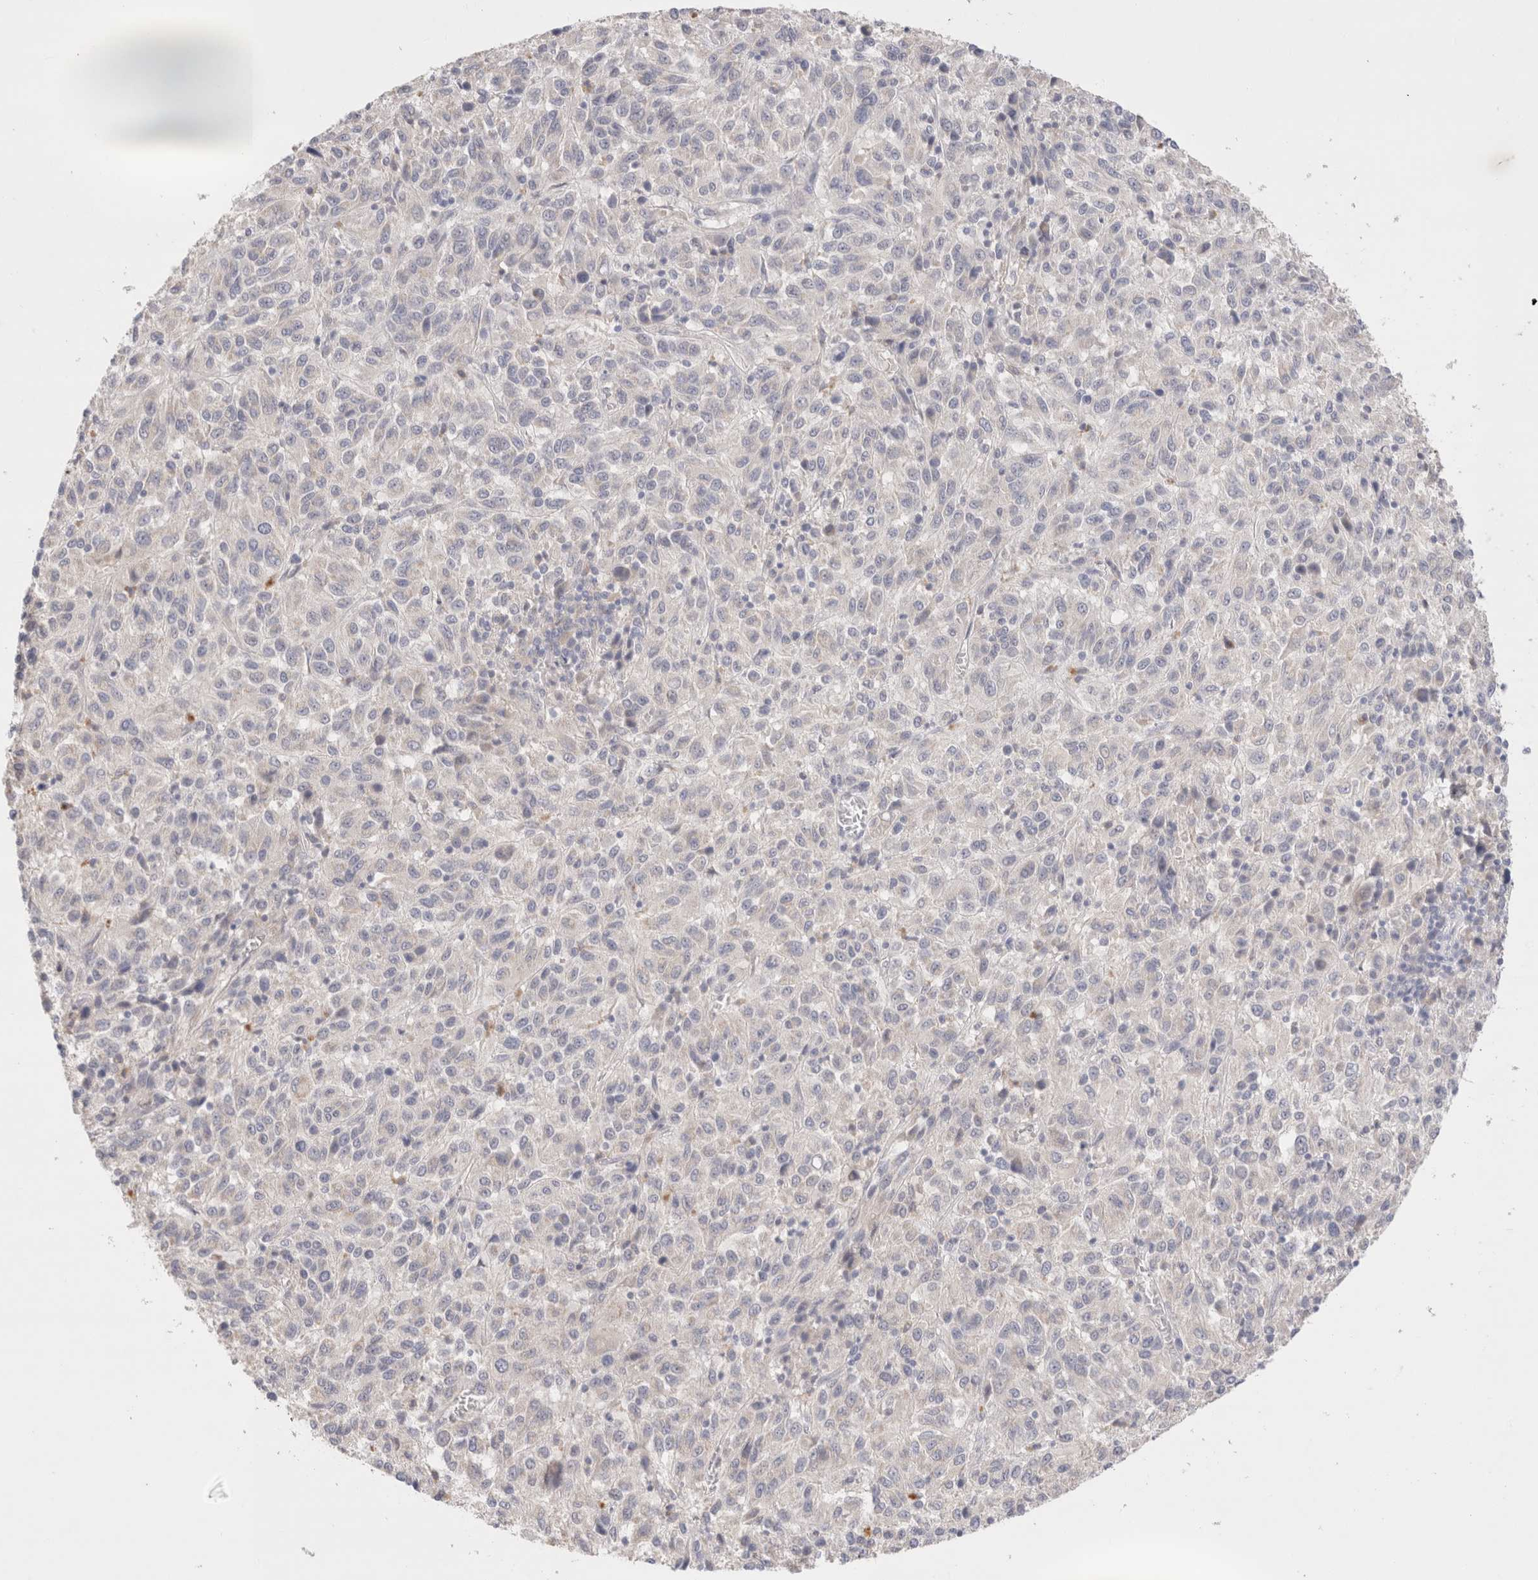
{"staining": {"intensity": "negative", "quantity": "none", "location": "none"}, "tissue": "melanoma", "cell_type": "Tumor cells", "image_type": "cancer", "snomed": [{"axis": "morphology", "description": "Malignant melanoma, Metastatic site"}, {"axis": "topography", "description": "Lung"}], "caption": "Tumor cells are negative for brown protein staining in malignant melanoma (metastatic site).", "gene": "SPATA20", "patient": {"sex": "male", "age": 64}}